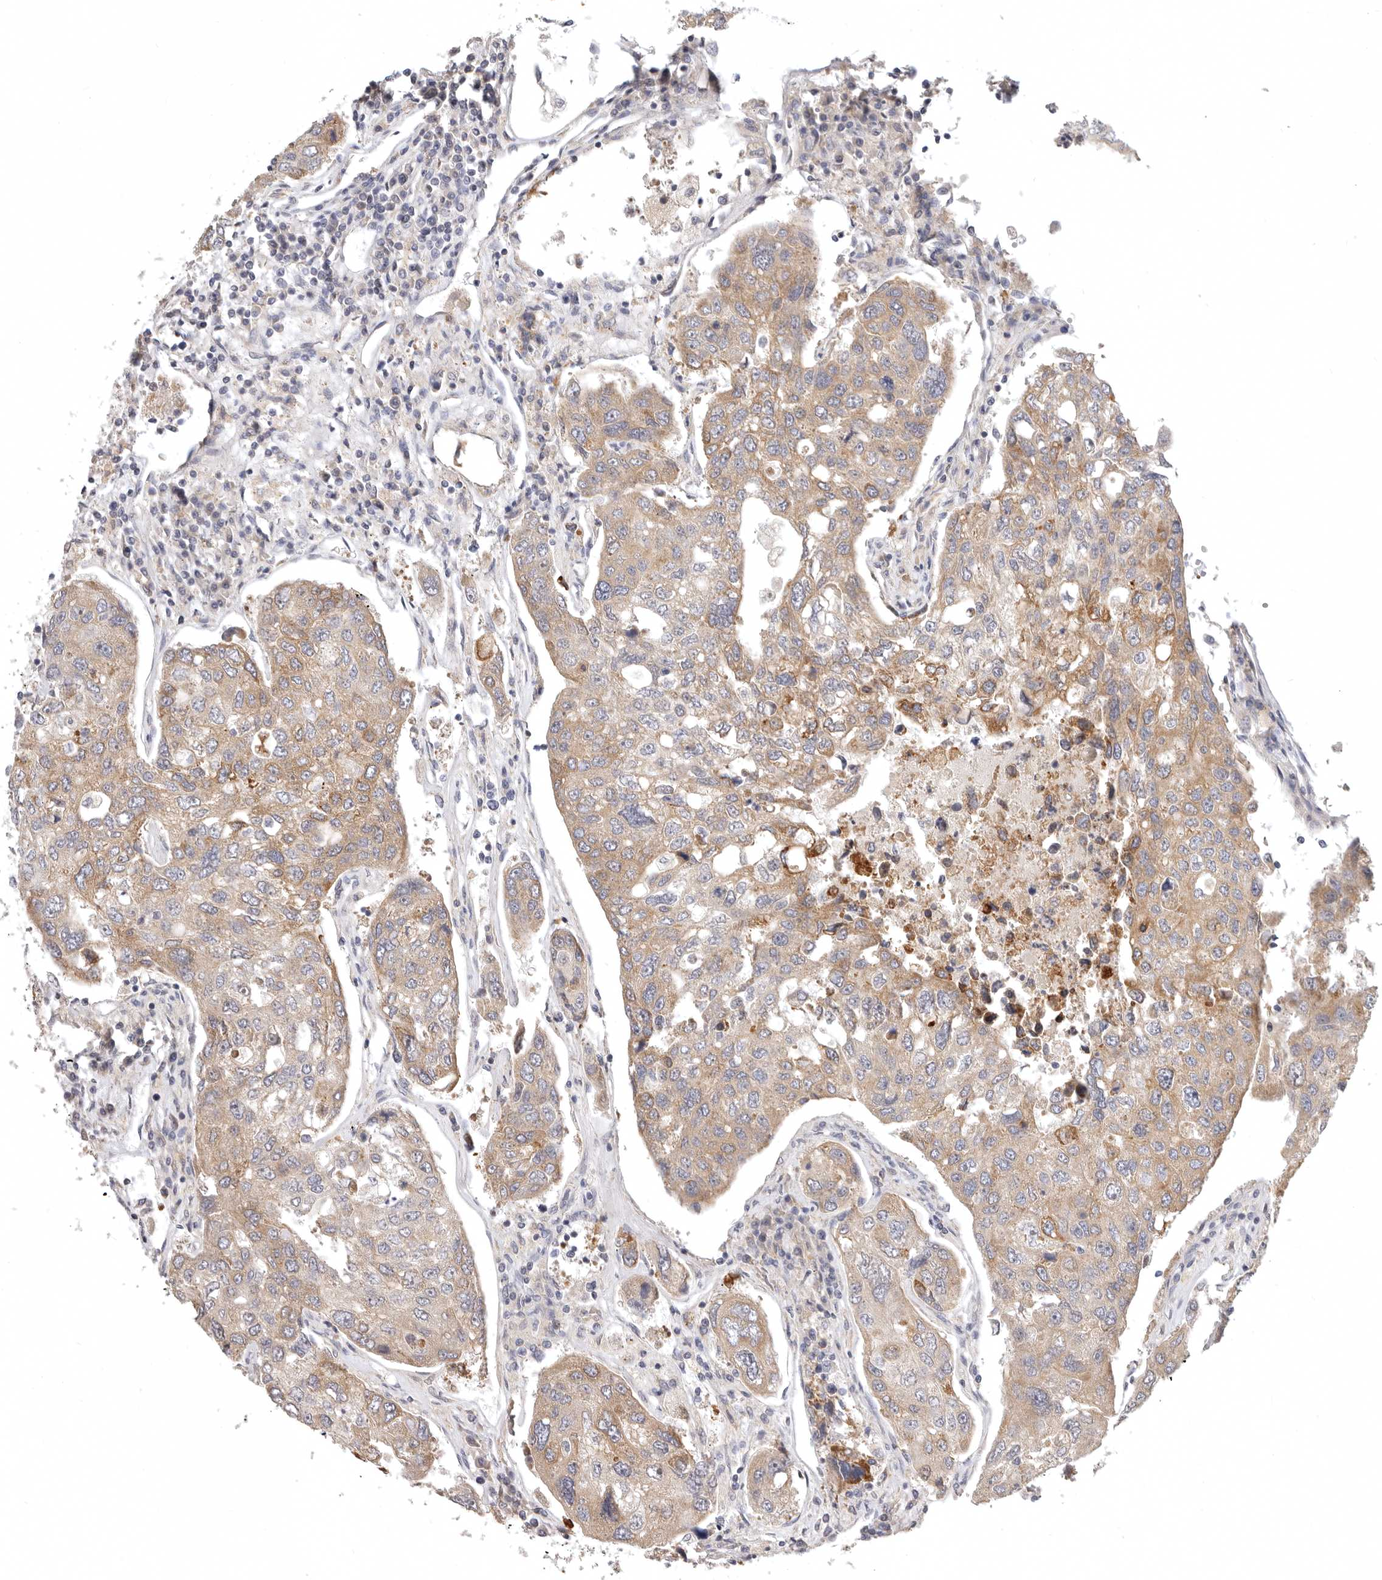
{"staining": {"intensity": "moderate", "quantity": "25%-75%", "location": "cytoplasmic/membranous"}, "tissue": "urothelial cancer", "cell_type": "Tumor cells", "image_type": "cancer", "snomed": [{"axis": "morphology", "description": "Urothelial carcinoma, High grade"}, {"axis": "topography", "description": "Lymph node"}, {"axis": "topography", "description": "Urinary bladder"}], "caption": "Urothelial cancer stained with DAB (3,3'-diaminobenzidine) IHC displays medium levels of moderate cytoplasmic/membranous positivity in approximately 25%-75% of tumor cells.", "gene": "TFB2M", "patient": {"sex": "male", "age": 51}}